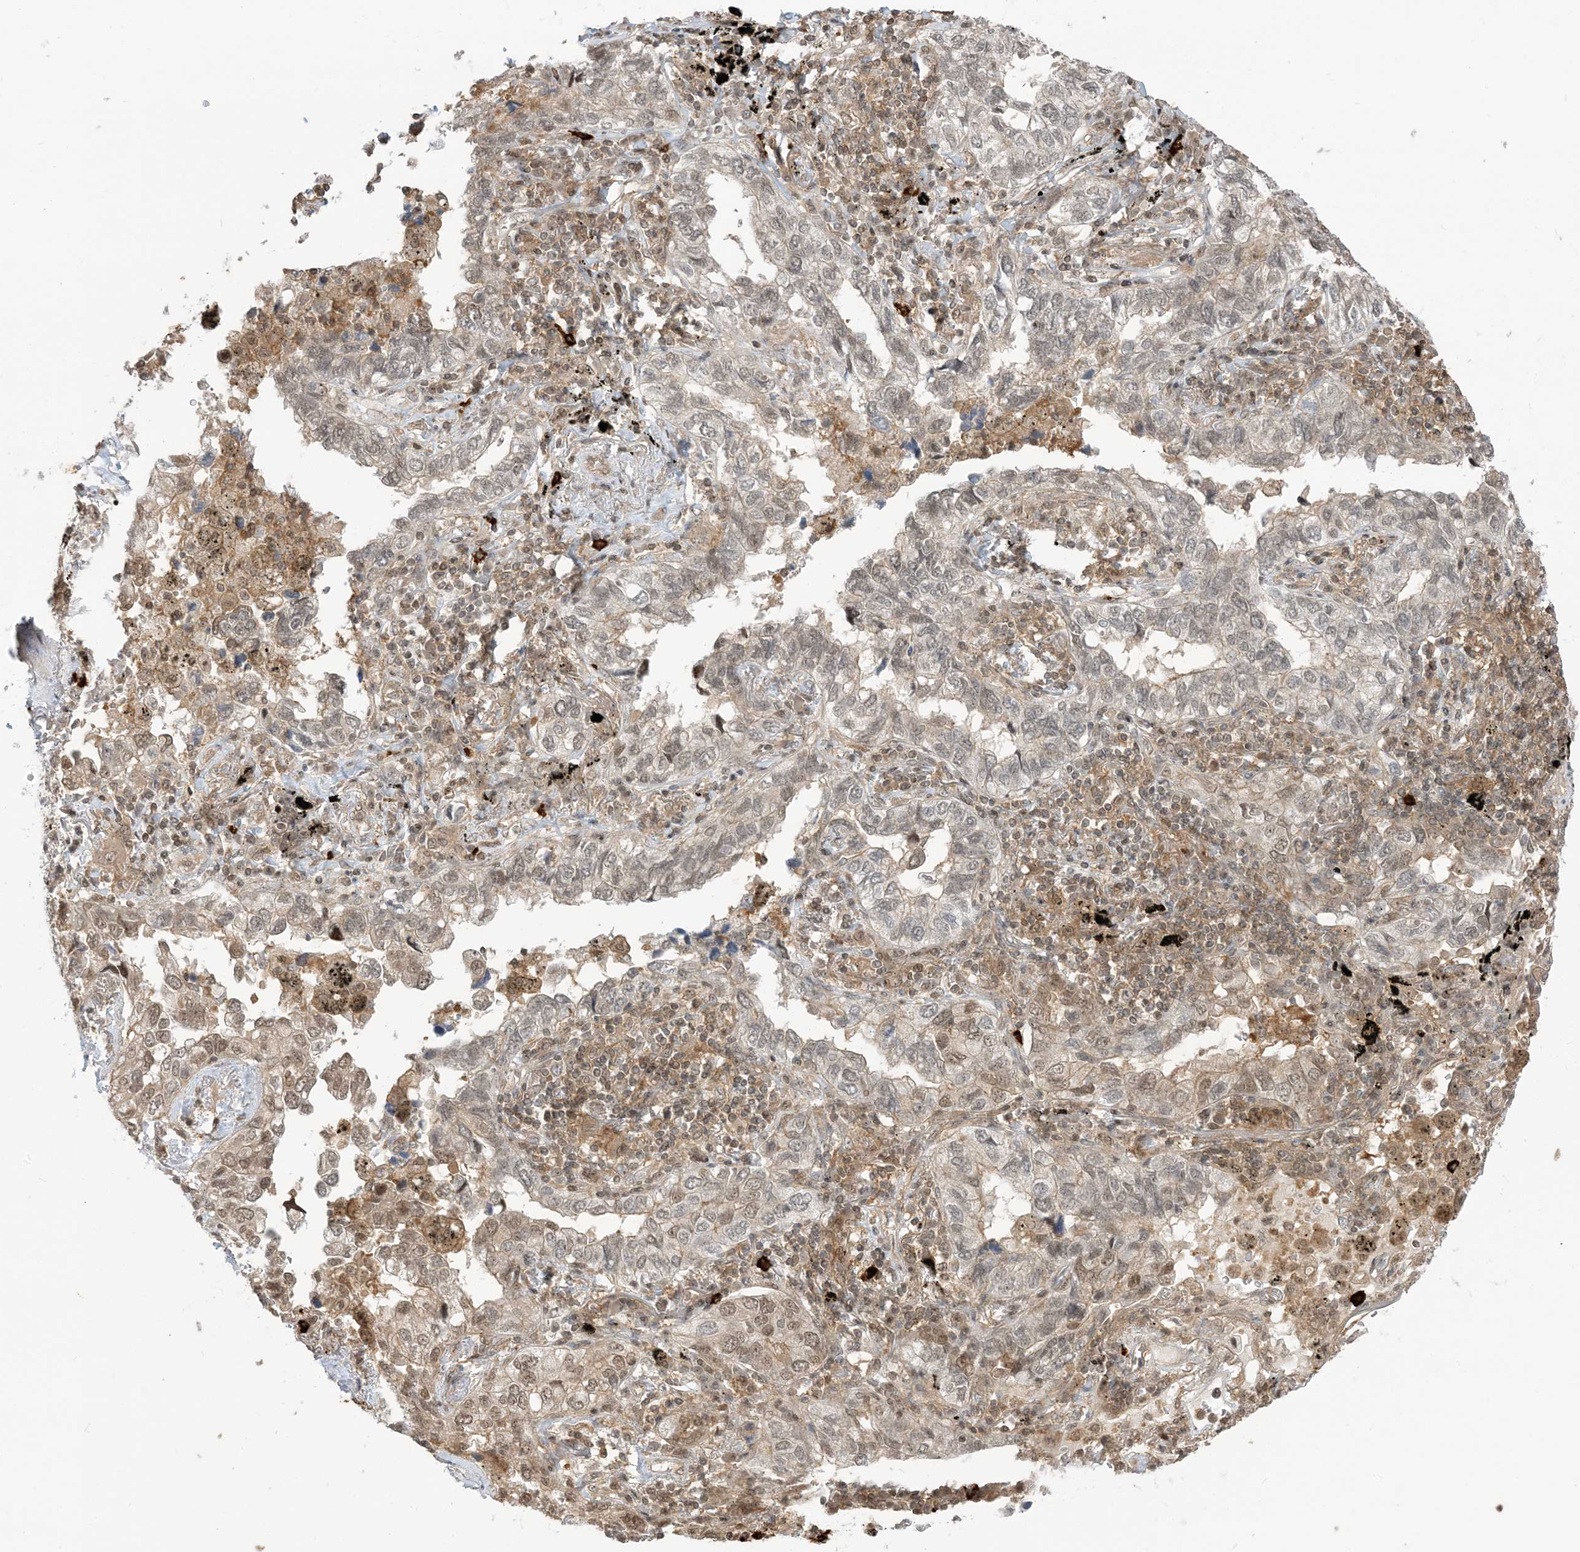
{"staining": {"intensity": "weak", "quantity": "25%-75%", "location": "cytoplasmic/membranous,nuclear"}, "tissue": "lung cancer", "cell_type": "Tumor cells", "image_type": "cancer", "snomed": [{"axis": "morphology", "description": "Adenocarcinoma, NOS"}, {"axis": "topography", "description": "Lung"}], "caption": "Immunohistochemical staining of human lung adenocarcinoma displays weak cytoplasmic/membranous and nuclear protein positivity in approximately 25%-75% of tumor cells.", "gene": "PPP1R7", "patient": {"sex": "male", "age": 65}}